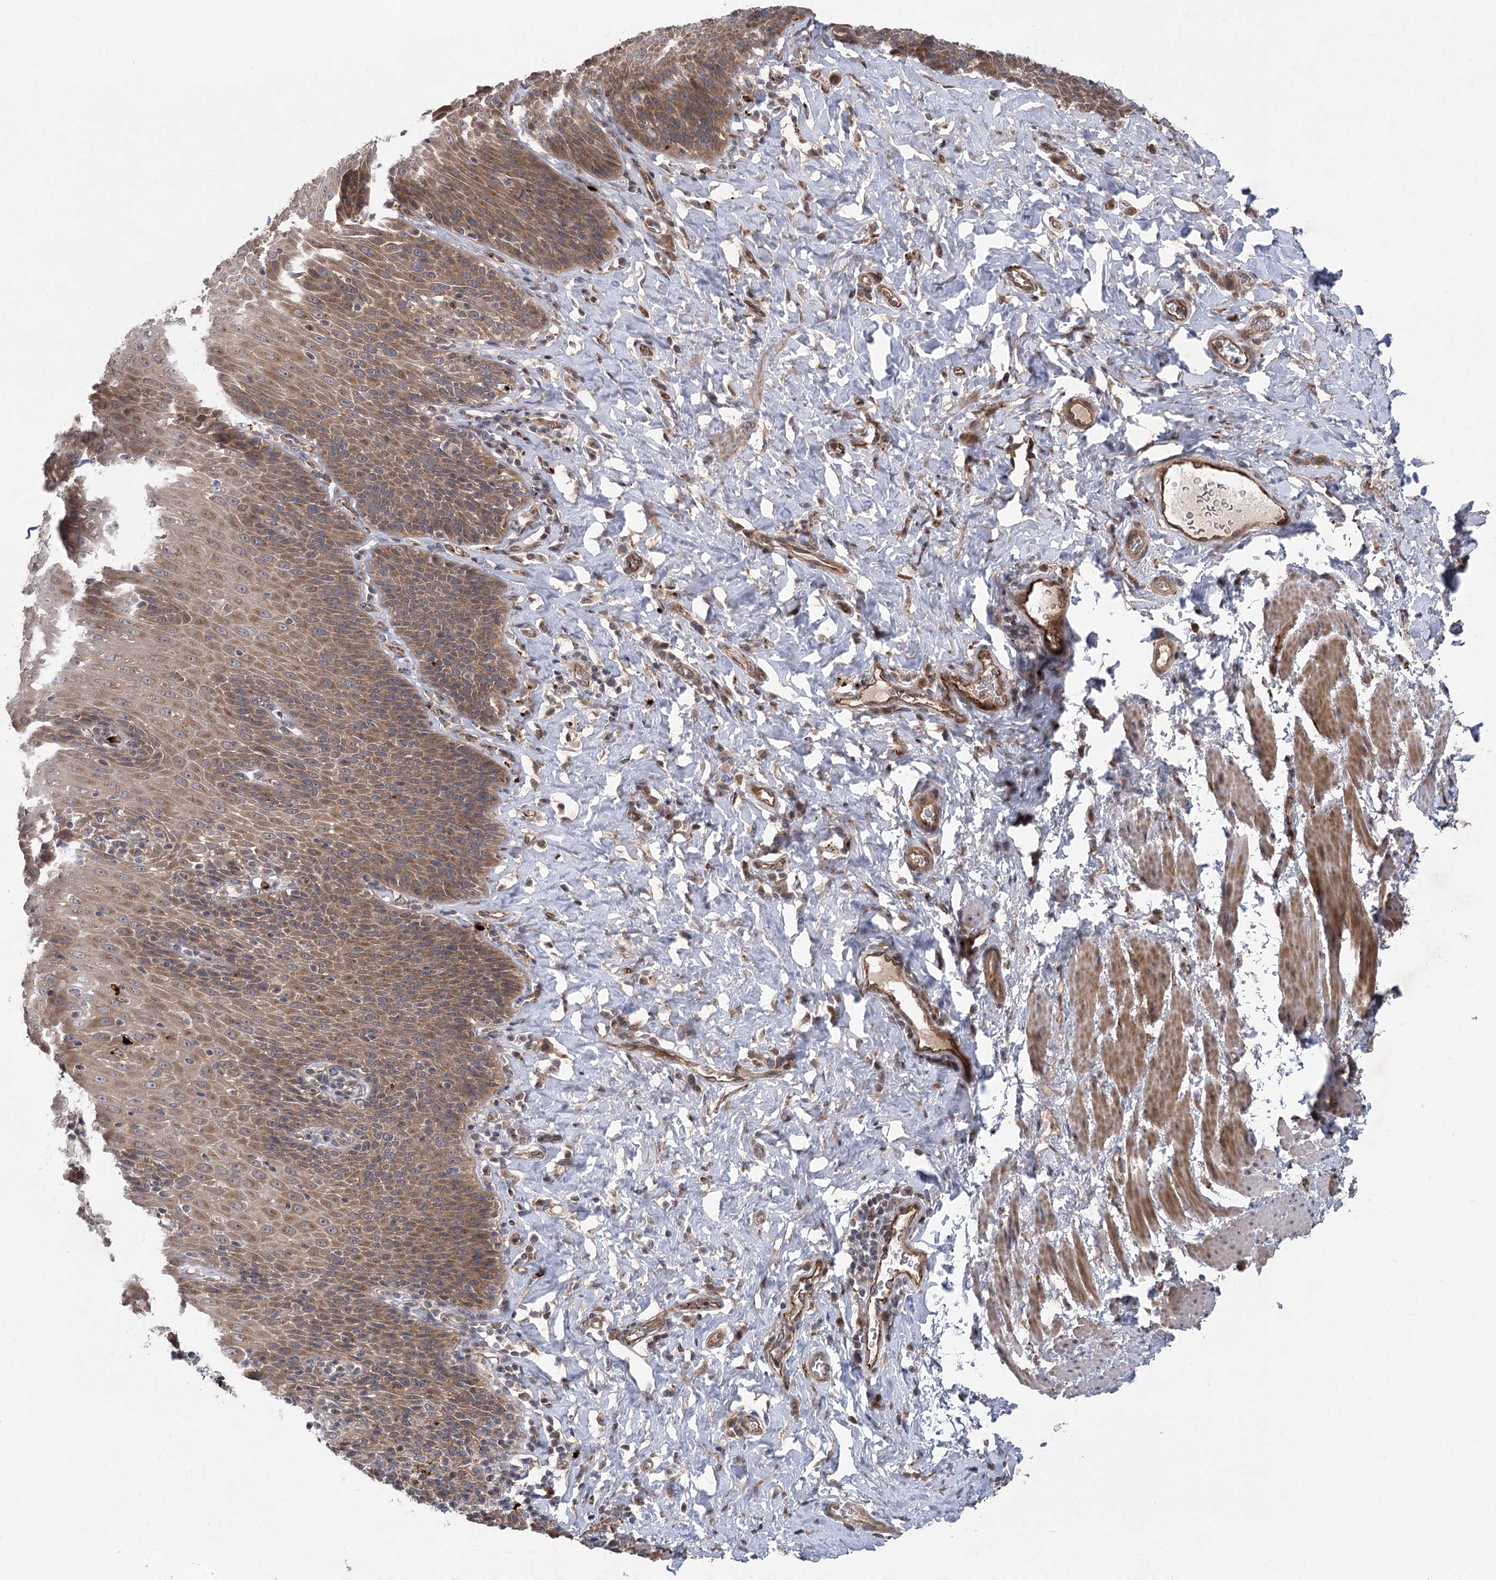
{"staining": {"intensity": "moderate", "quantity": ">75%", "location": "cytoplasmic/membranous"}, "tissue": "esophagus", "cell_type": "Squamous epithelial cells", "image_type": "normal", "snomed": [{"axis": "morphology", "description": "Normal tissue, NOS"}, {"axis": "topography", "description": "Esophagus"}], "caption": "Esophagus stained for a protein displays moderate cytoplasmic/membranous positivity in squamous epithelial cells. The staining was performed using DAB to visualize the protein expression in brown, while the nuclei were stained in blue with hematoxylin (Magnification: 20x).", "gene": "METTL24", "patient": {"sex": "female", "age": 61}}